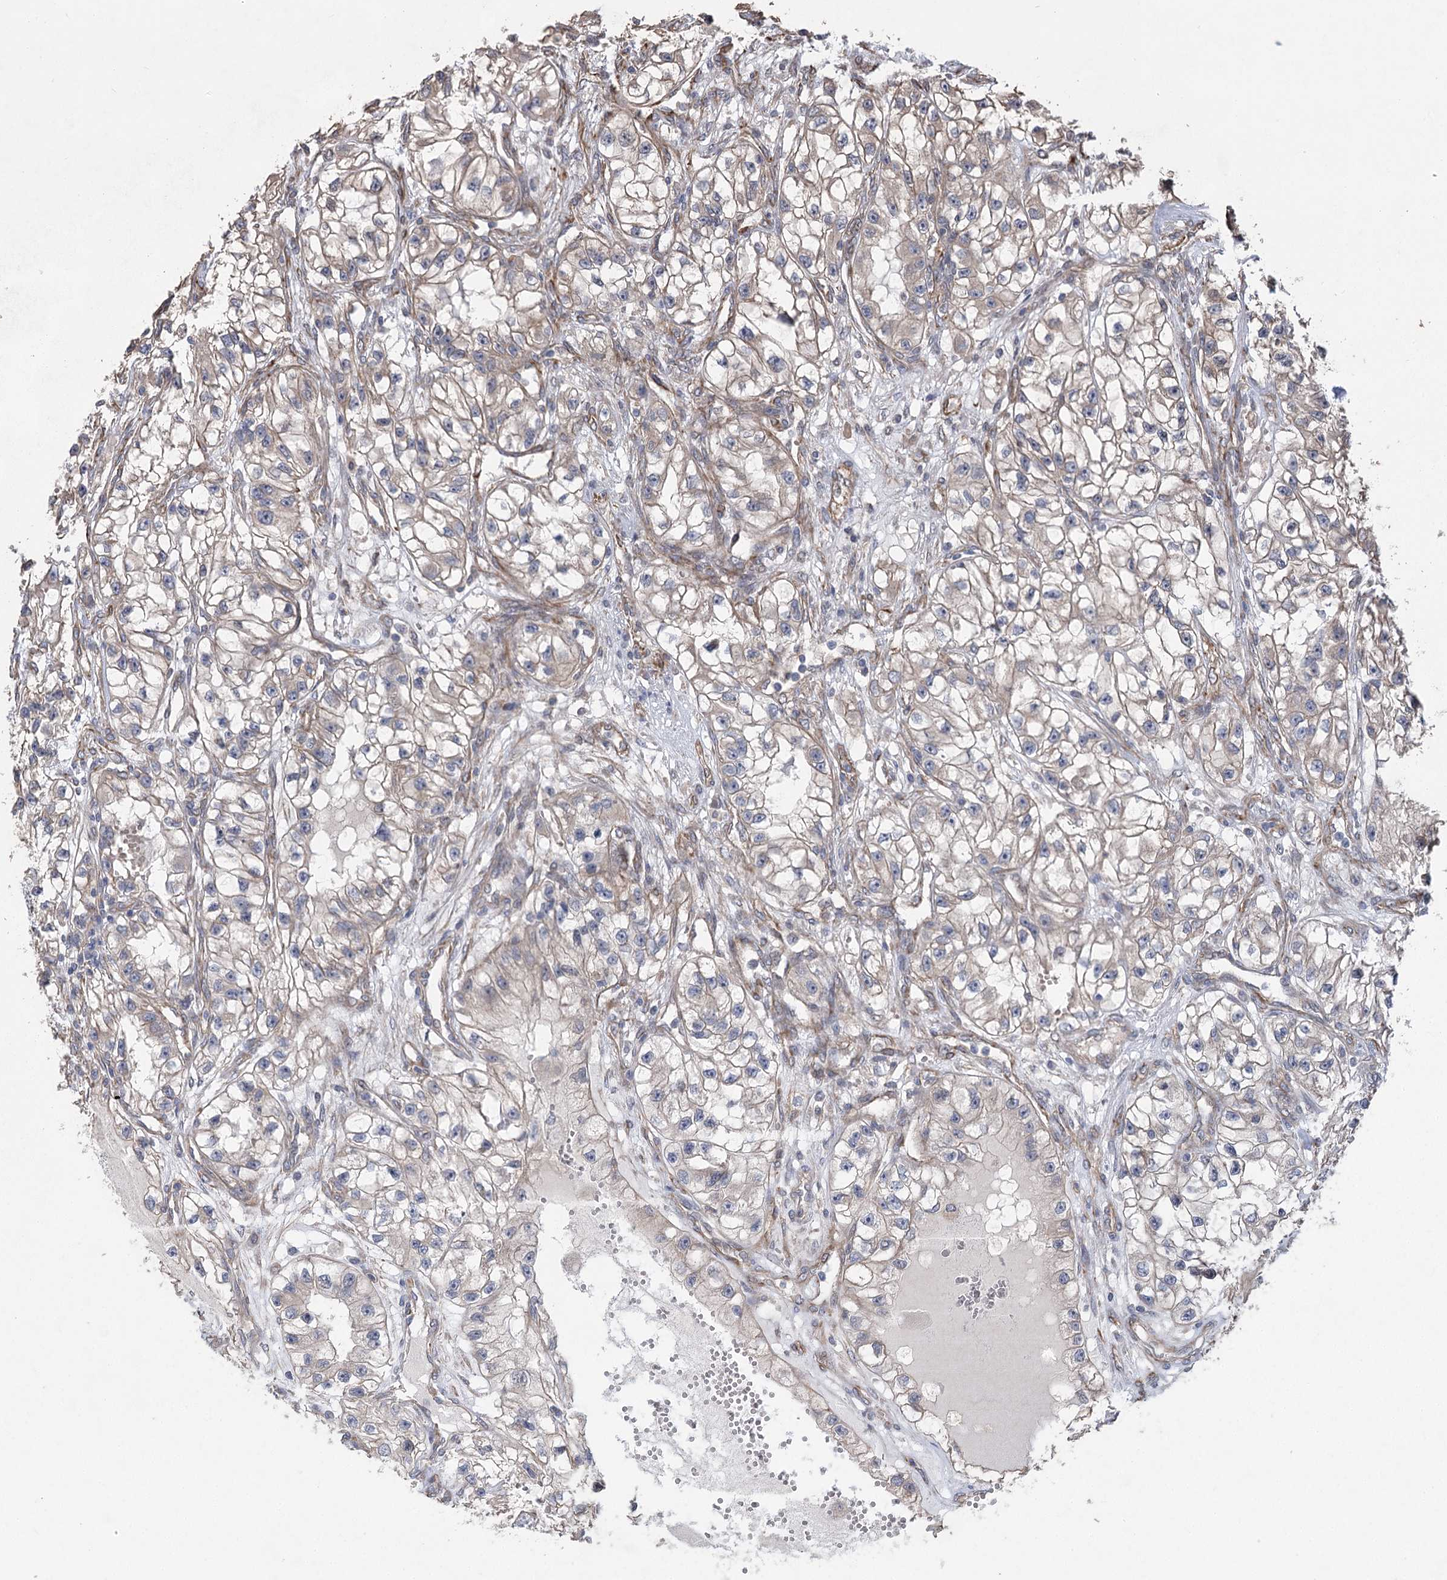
{"staining": {"intensity": "weak", "quantity": "25%-75%", "location": "cytoplasmic/membranous"}, "tissue": "renal cancer", "cell_type": "Tumor cells", "image_type": "cancer", "snomed": [{"axis": "morphology", "description": "Adenocarcinoma, NOS"}, {"axis": "topography", "description": "Kidney"}], "caption": "Weak cytoplasmic/membranous protein staining is appreciated in about 25%-75% of tumor cells in adenocarcinoma (renal). (DAB = brown stain, brightfield microscopy at high magnification).", "gene": "RWDD4", "patient": {"sex": "female", "age": 57}}